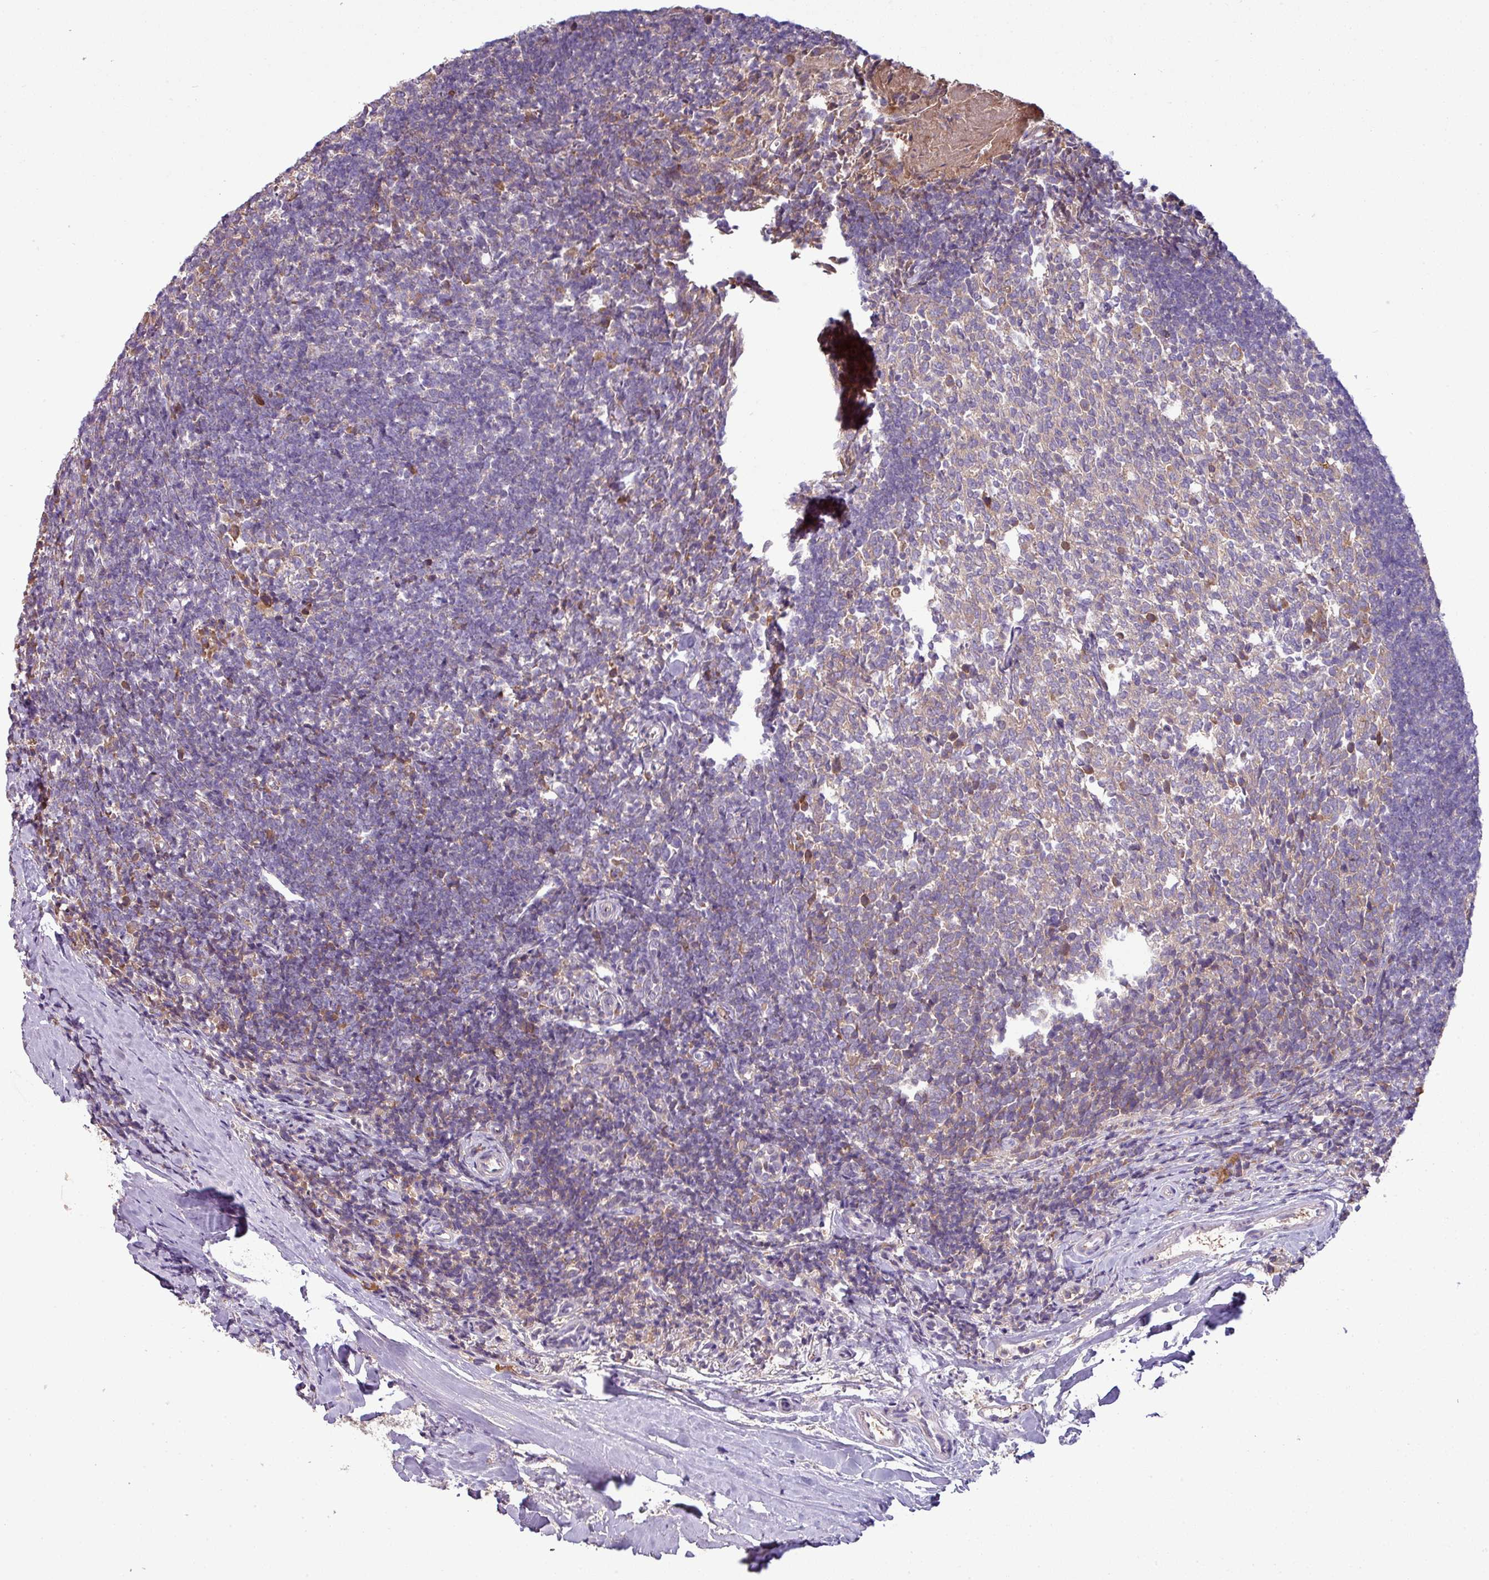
{"staining": {"intensity": "moderate", "quantity": "25%-75%", "location": "cytoplasmic/membranous"}, "tissue": "tonsil", "cell_type": "Germinal center cells", "image_type": "normal", "snomed": [{"axis": "morphology", "description": "Normal tissue, NOS"}, {"axis": "topography", "description": "Tonsil"}], "caption": "A brown stain labels moderate cytoplasmic/membranous staining of a protein in germinal center cells of benign human tonsil. (Stains: DAB in brown, nuclei in blue, Microscopy: brightfield microscopy at high magnification).", "gene": "LRRC74B", "patient": {"sex": "female", "age": 10}}